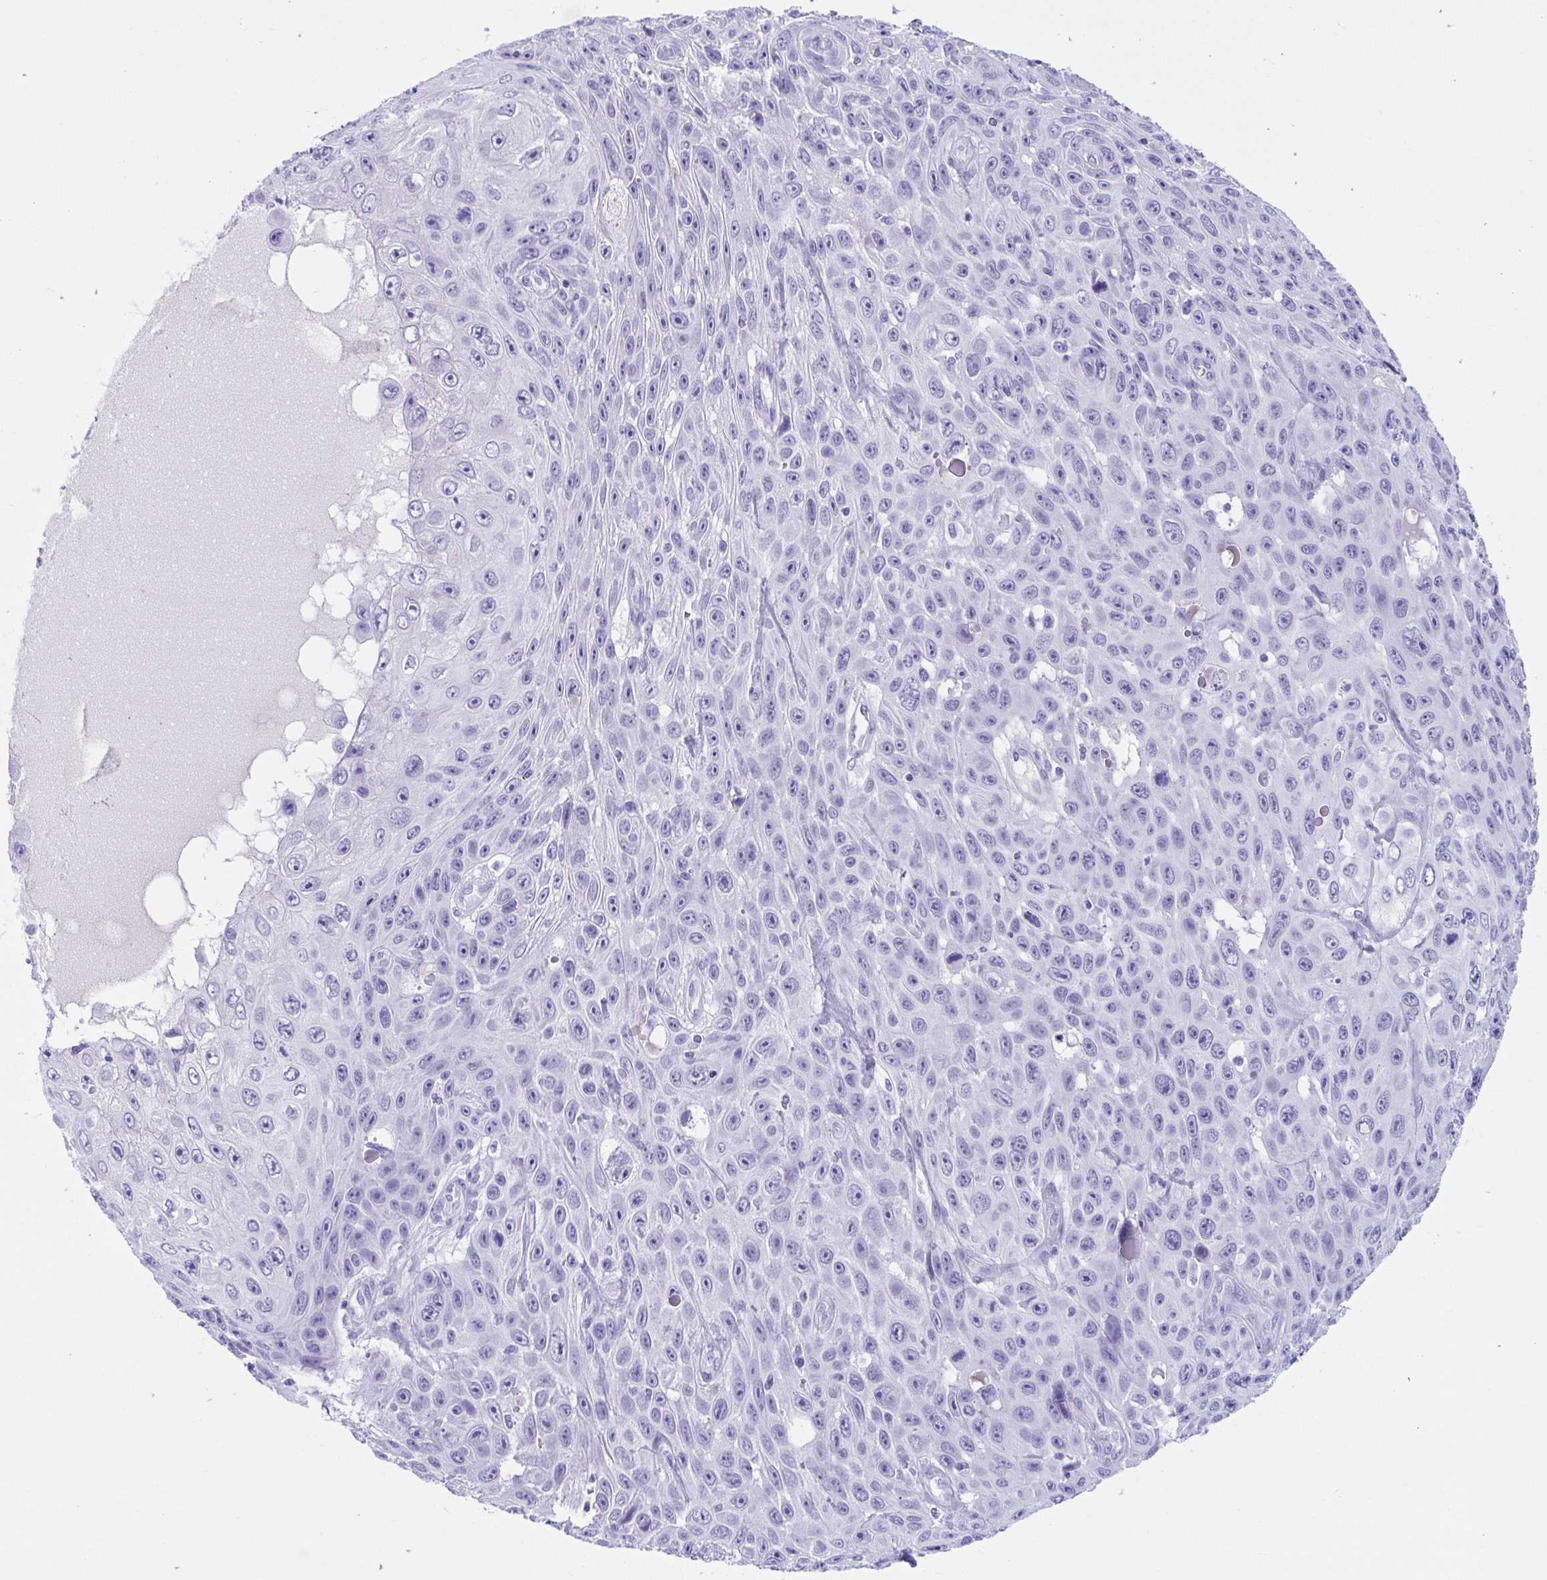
{"staining": {"intensity": "negative", "quantity": "none", "location": "none"}, "tissue": "skin cancer", "cell_type": "Tumor cells", "image_type": "cancer", "snomed": [{"axis": "morphology", "description": "Squamous cell carcinoma, NOS"}, {"axis": "topography", "description": "Skin"}], "caption": "This image is of skin squamous cell carcinoma stained with immunohistochemistry to label a protein in brown with the nuclei are counter-stained blue. There is no staining in tumor cells.", "gene": "TMEM35A", "patient": {"sex": "male", "age": 82}}